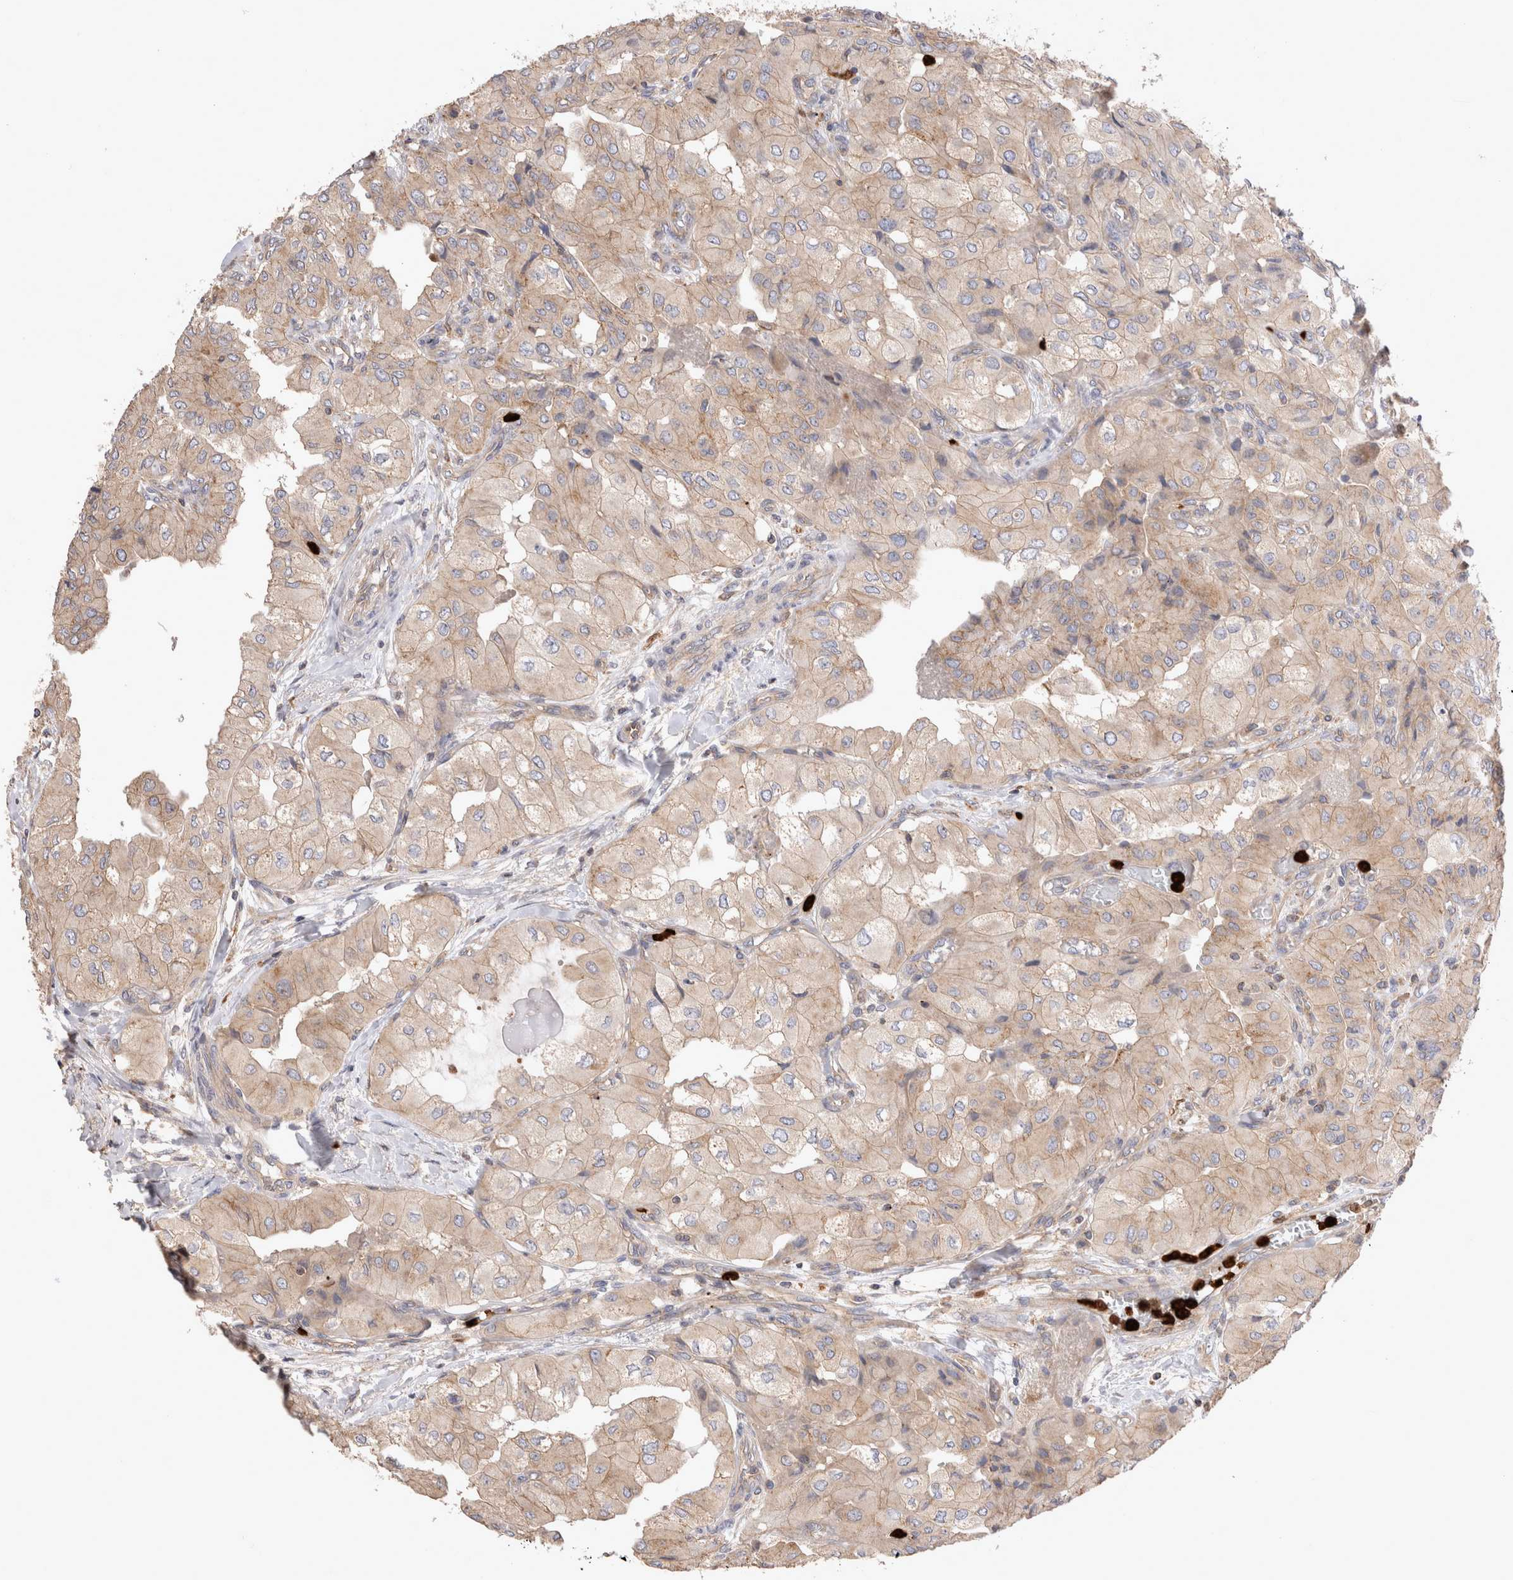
{"staining": {"intensity": "weak", "quantity": ">75%", "location": "cytoplasmic/membranous"}, "tissue": "thyroid cancer", "cell_type": "Tumor cells", "image_type": "cancer", "snomed": [{"axis": "morphology", "description": "Papillary adenocarcinoma, NOS"}, {"axis": "topography", "description": "Thyroid gland"}], "caption": "This image shows immunohistochemistry staining of human thyroid cancer (papillary adenocarcinoma), with low weak cytoplasmic/membranous positivity in about >75% of tumor cells.", "gene": "NXT2", "patient": {"sex": "female", "age": 59}}